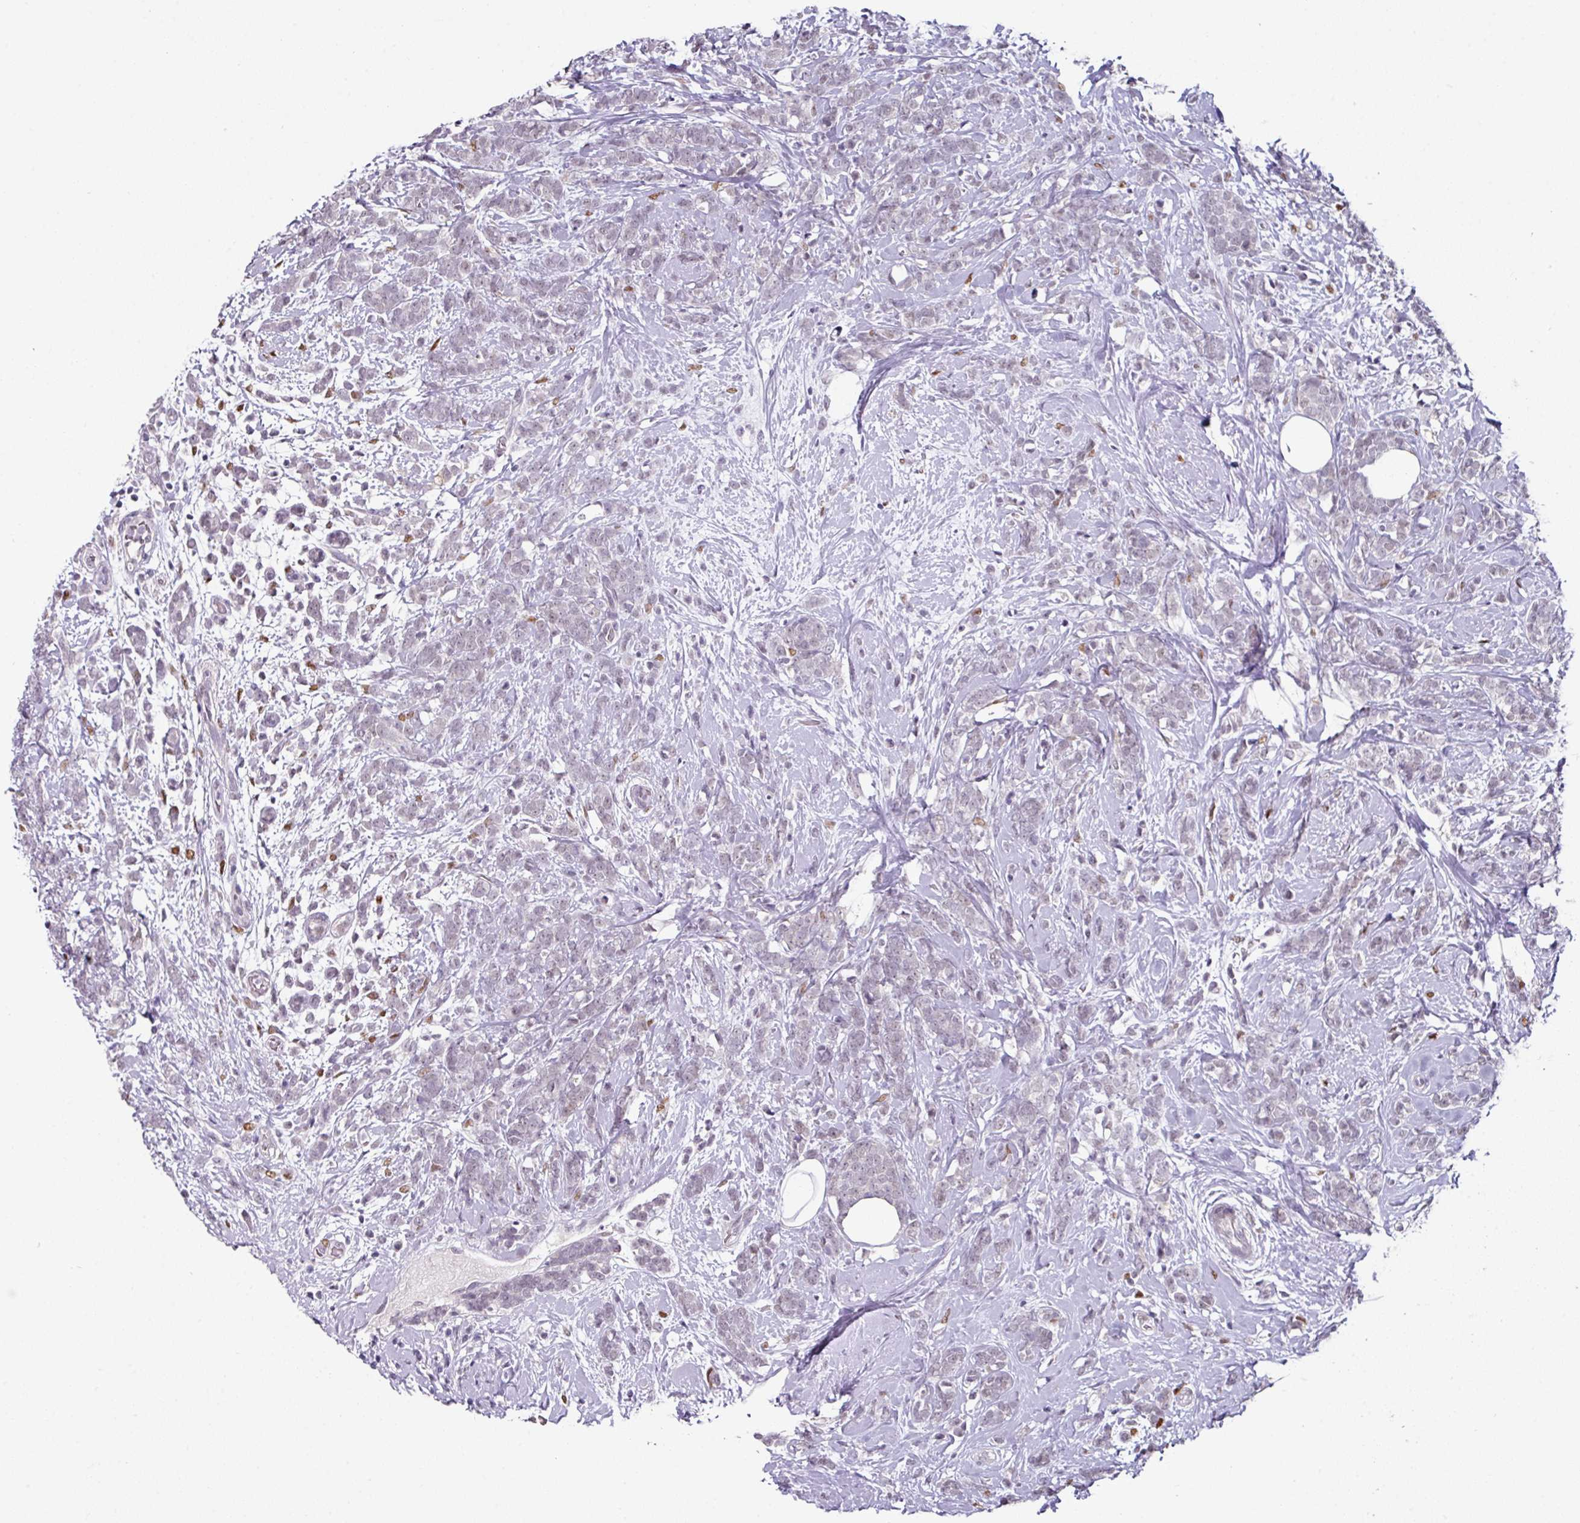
{"staining": {"intensity": "weak", "quantity": "25%-75%", "location": "nuclear"}, "tissue": "breast cancer", "cell_type": "Tumor cells", "image_type": "cancer", "snomed": [{"axis": "morphology", "description": "Lobular carcinoma"}, {"axis": "topography", "description": "Breast"}], "caption": "IHC image of lobular carcinoma (breast) stained for a protein (brown), which shows low levels of weak nuclear staining in approximately 25%-75% of tumor cells.", "gene": "ELK1", "patient": {"sex": "female", "age": 58}}